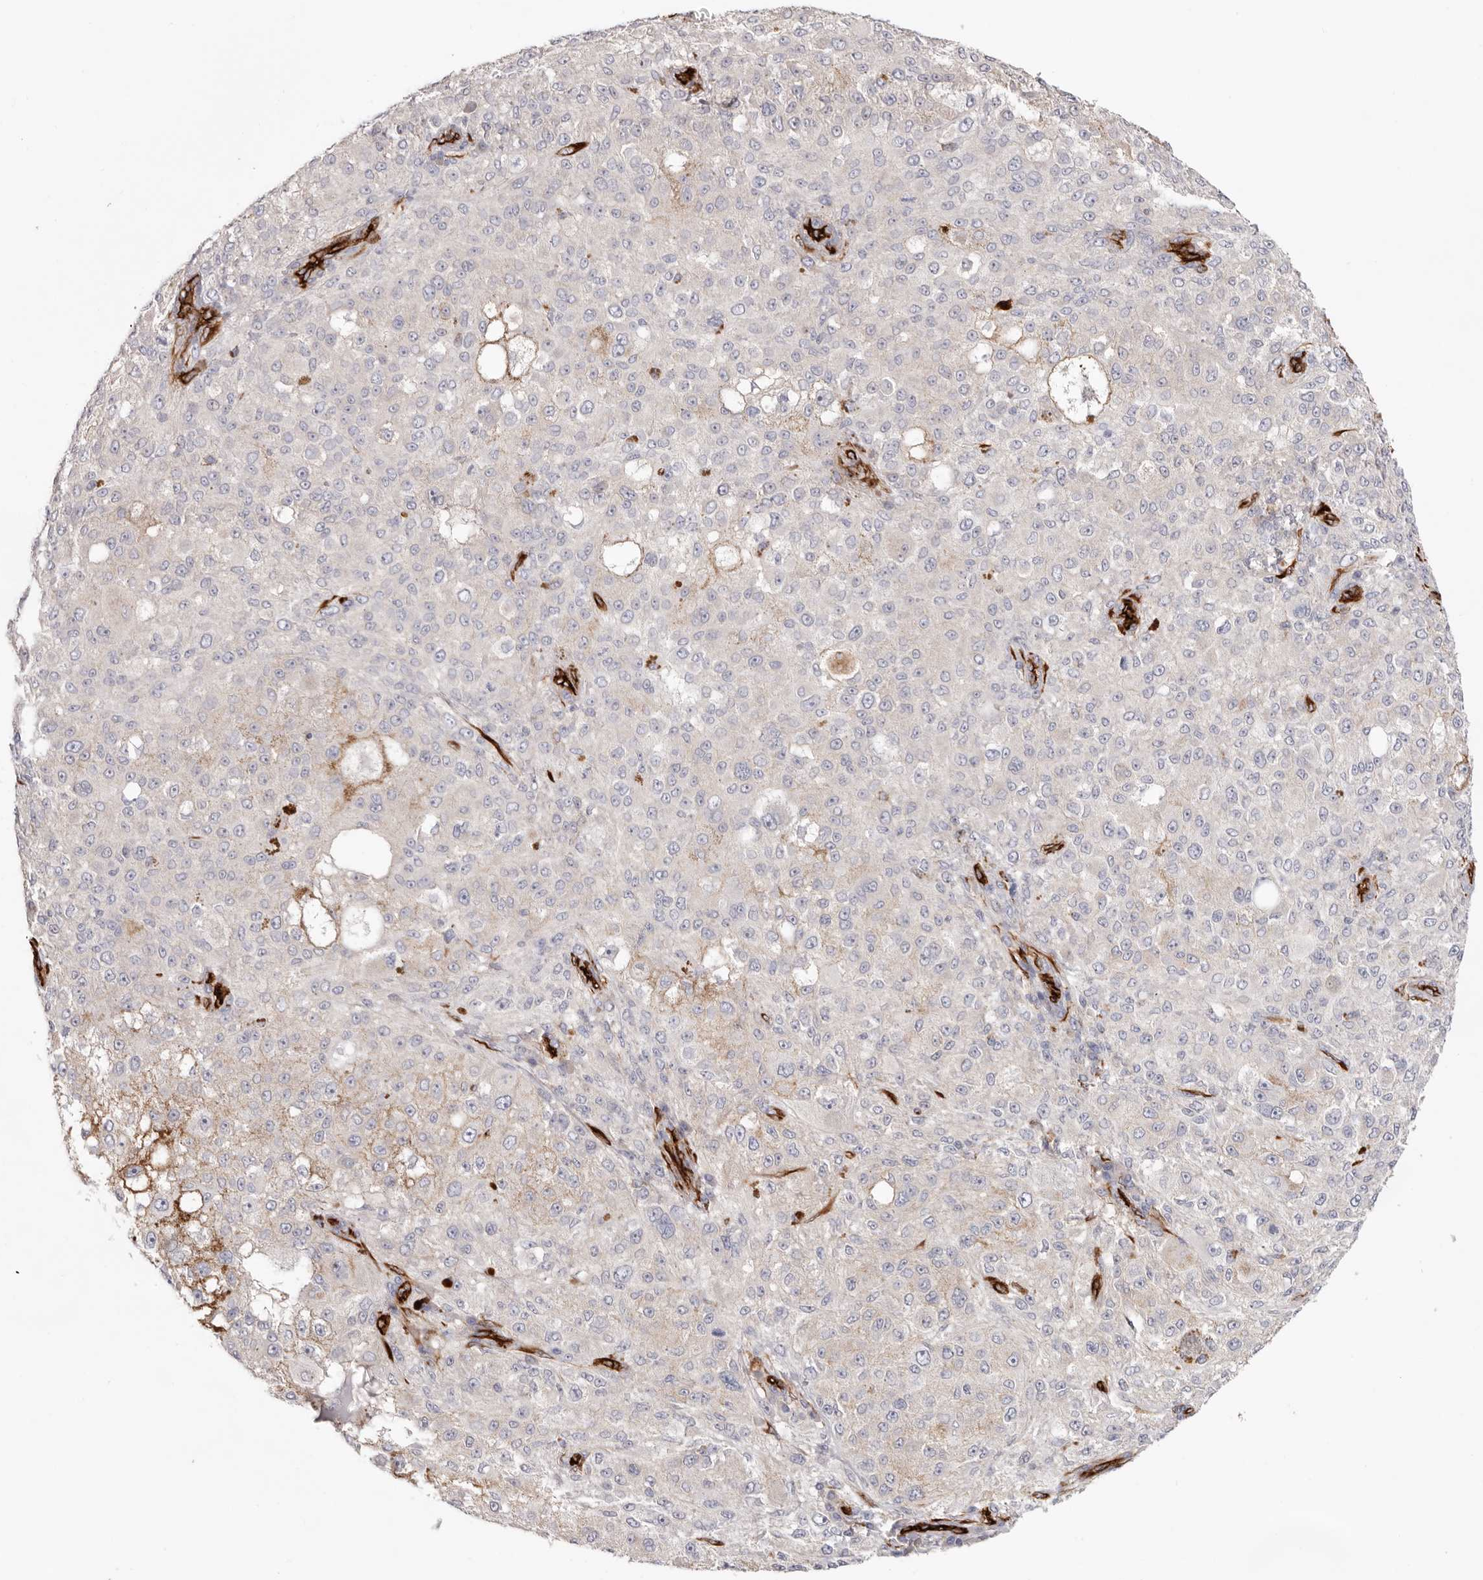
{"staining": {"intensity": "negative", "quantity": "none", "location": "none"}, "tissue": "melanoma", "cell_type": "Tumor cells", "image_type": "cancer", "snomed": [{"axis": "morphology", "description": "Necrosis, NOS"}, {"axis": "morphology", "description": "Malignant melanoma, NOS"}, {"axis": "topography", "description": "Skin"}], "caption": "Immunohistochemistry (IHC) histopathology image of neoplastic tissue: malignant melanoma stained with DAB demonstrates no significant protein staining in tumor cells.", "gene": "LRRC66", "patient": {"sex": "female", "age": 87}}